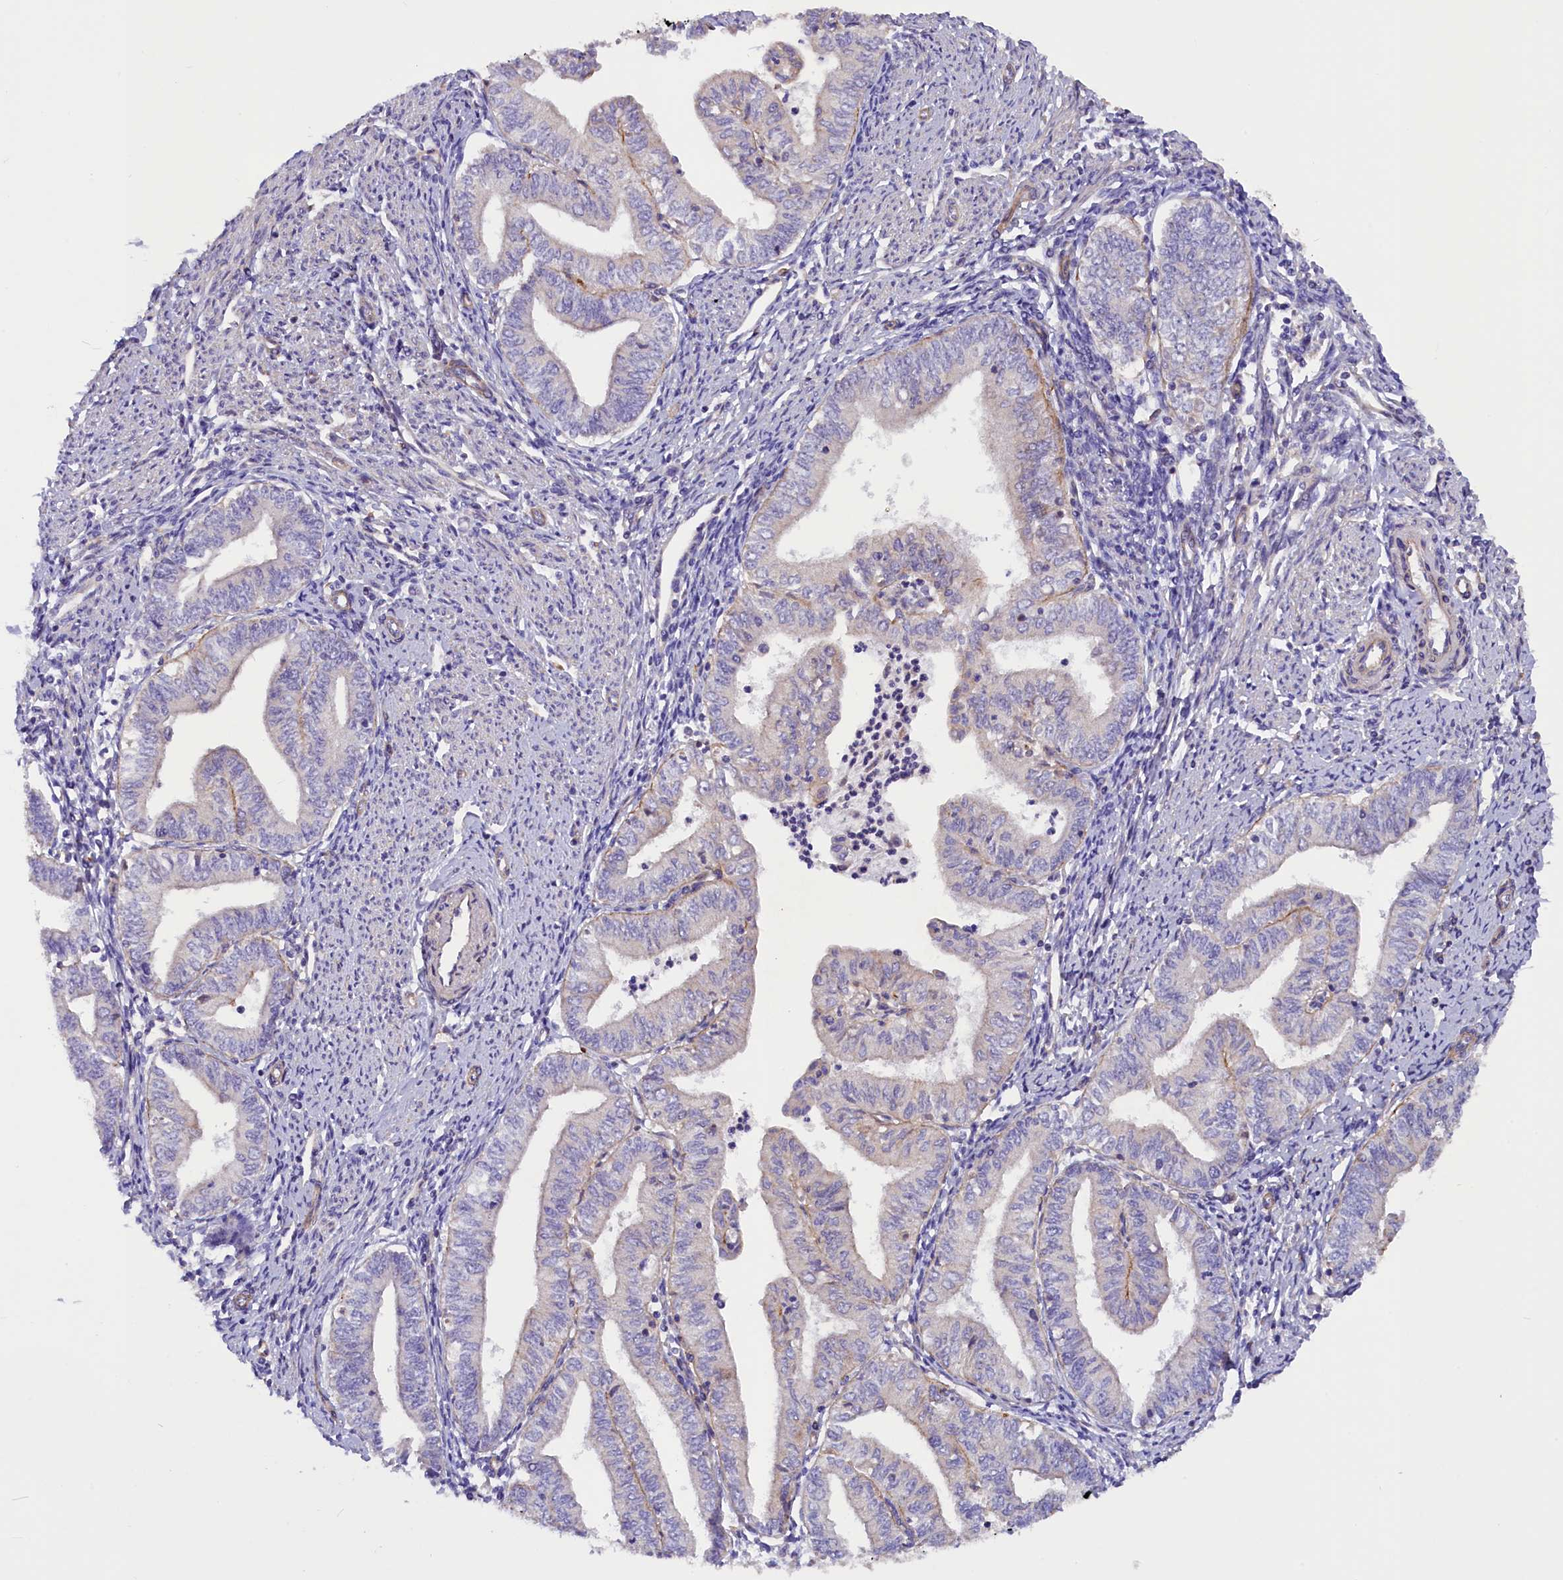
{"staining": {"intensity": "negative", "quantity": "none", "location": "none"}, "tissue": "endometrial cancer", "cell_type": "Tumor cells", "image_type": "cancer", "snomed": [{"axis": "morphology", "description": "Adenocarcinoma, NOS"}, {"axis": "topography", "description": "Endometrium"}], "caption": "IHC photomicrograph of neoplastic tissue: human endometrial cancer (adenocarcinoma) stained with DAB (3,3'-diaminobenzidine) reveals no significant protein expression in tumor cells. The staining is performed using DAB brown chromogen with nuclei counter-stained in using hematoxylin.", "gene": "MED20", "patient": {"sex": "female", "age": 66}}